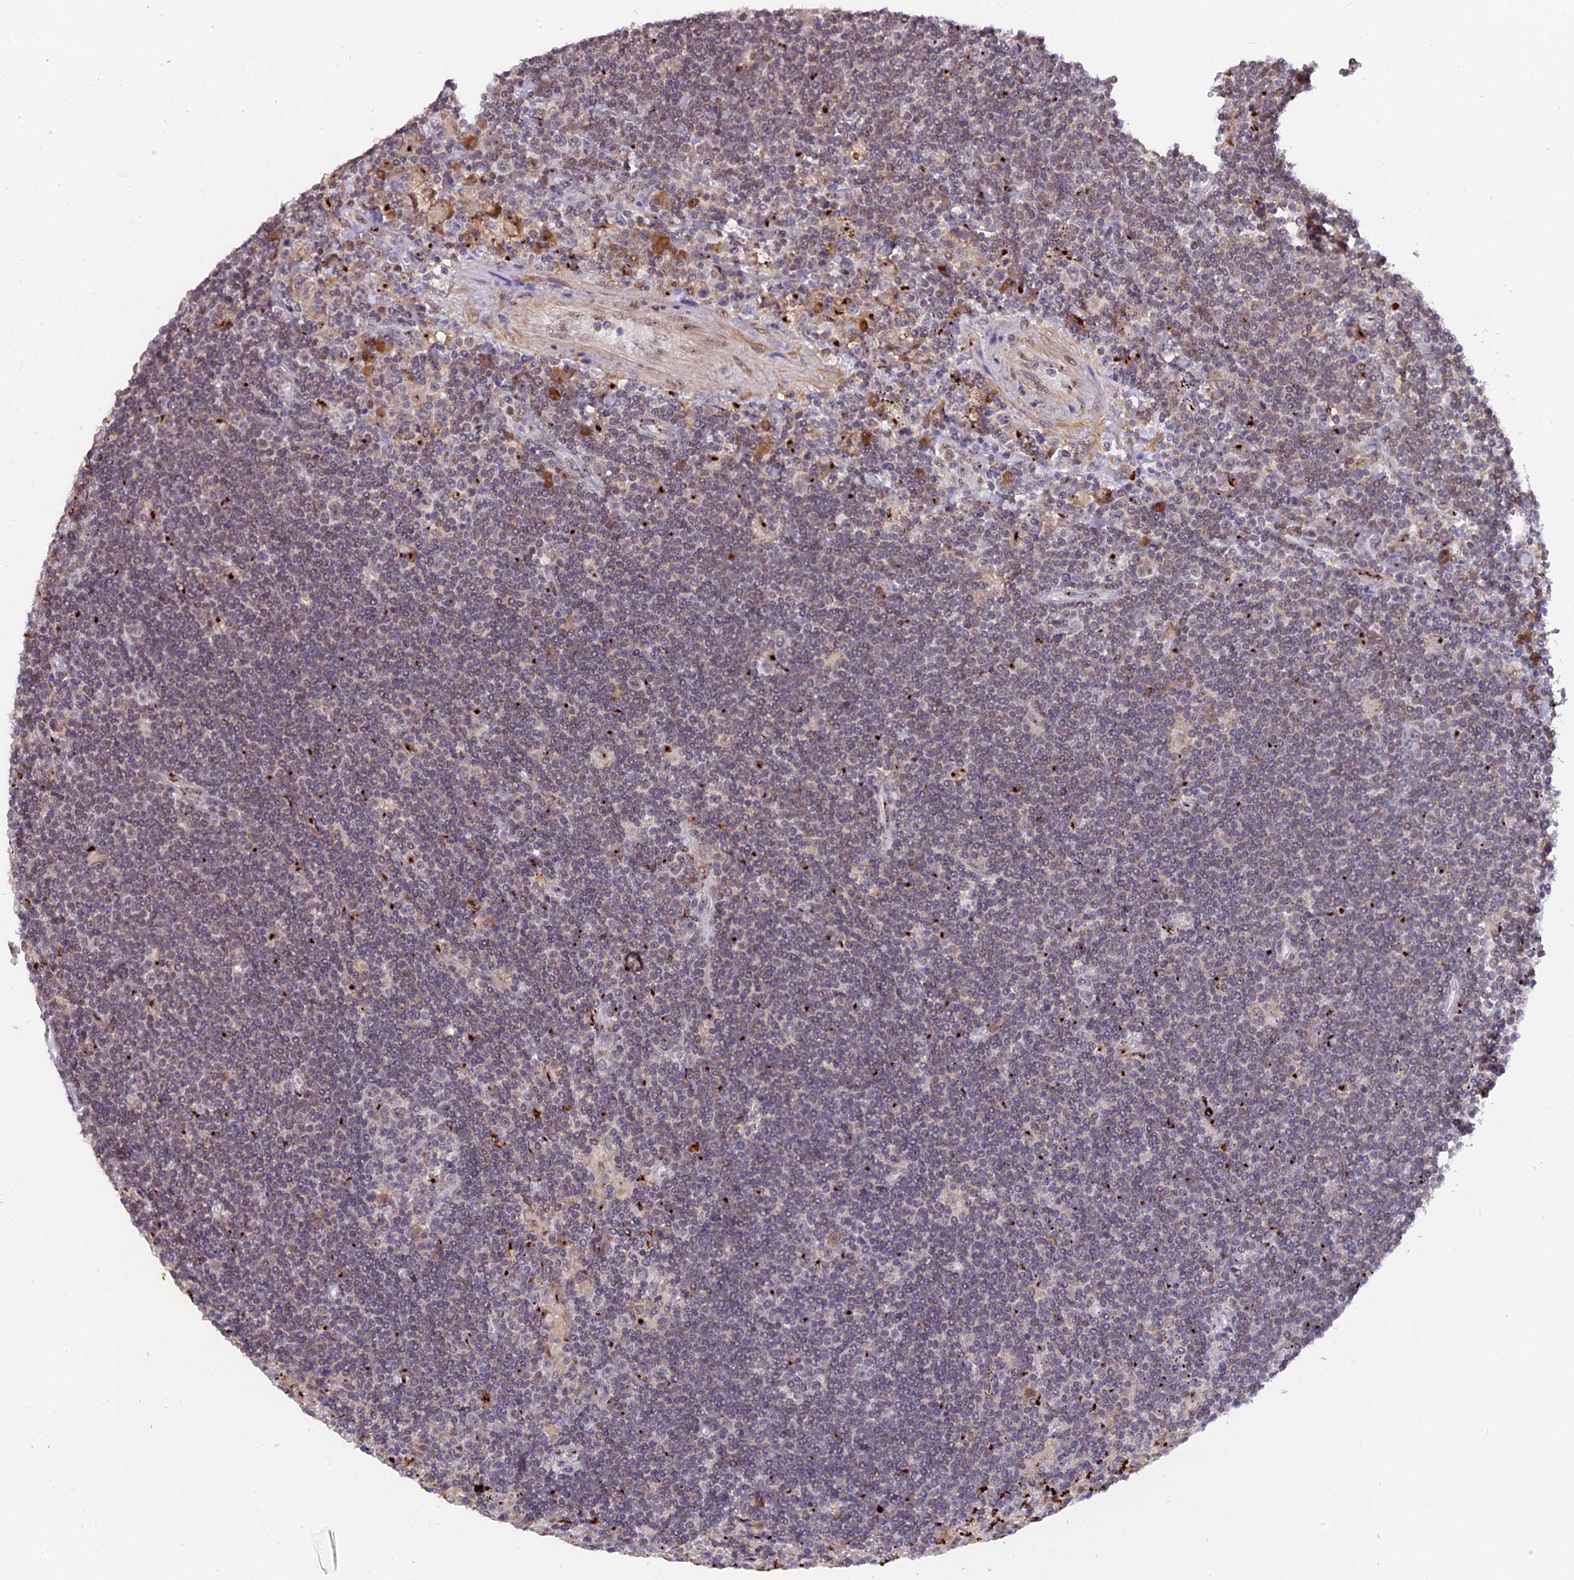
{"staining": {"intensity": "negative", "quantity": "none", "location": "none"}, "tissue": "lymphoma", "cell_type": "Tumor cells", "image_type": "cancer", "snomed": [{"axis": "morphology", "description": "Malignant lymphoma, non-Hodgkin's type, Low grade"}, {"axis": "topography", "description": "Spleen"}], "caption": "This histopathology image is of lymphoma stained with IHC to label a protein in brown with the nuclei are counter-stained blue. There is no expression in tumor cells.", "gene": "FAM118B", "patient": {"sex": "male", "age": 76}}